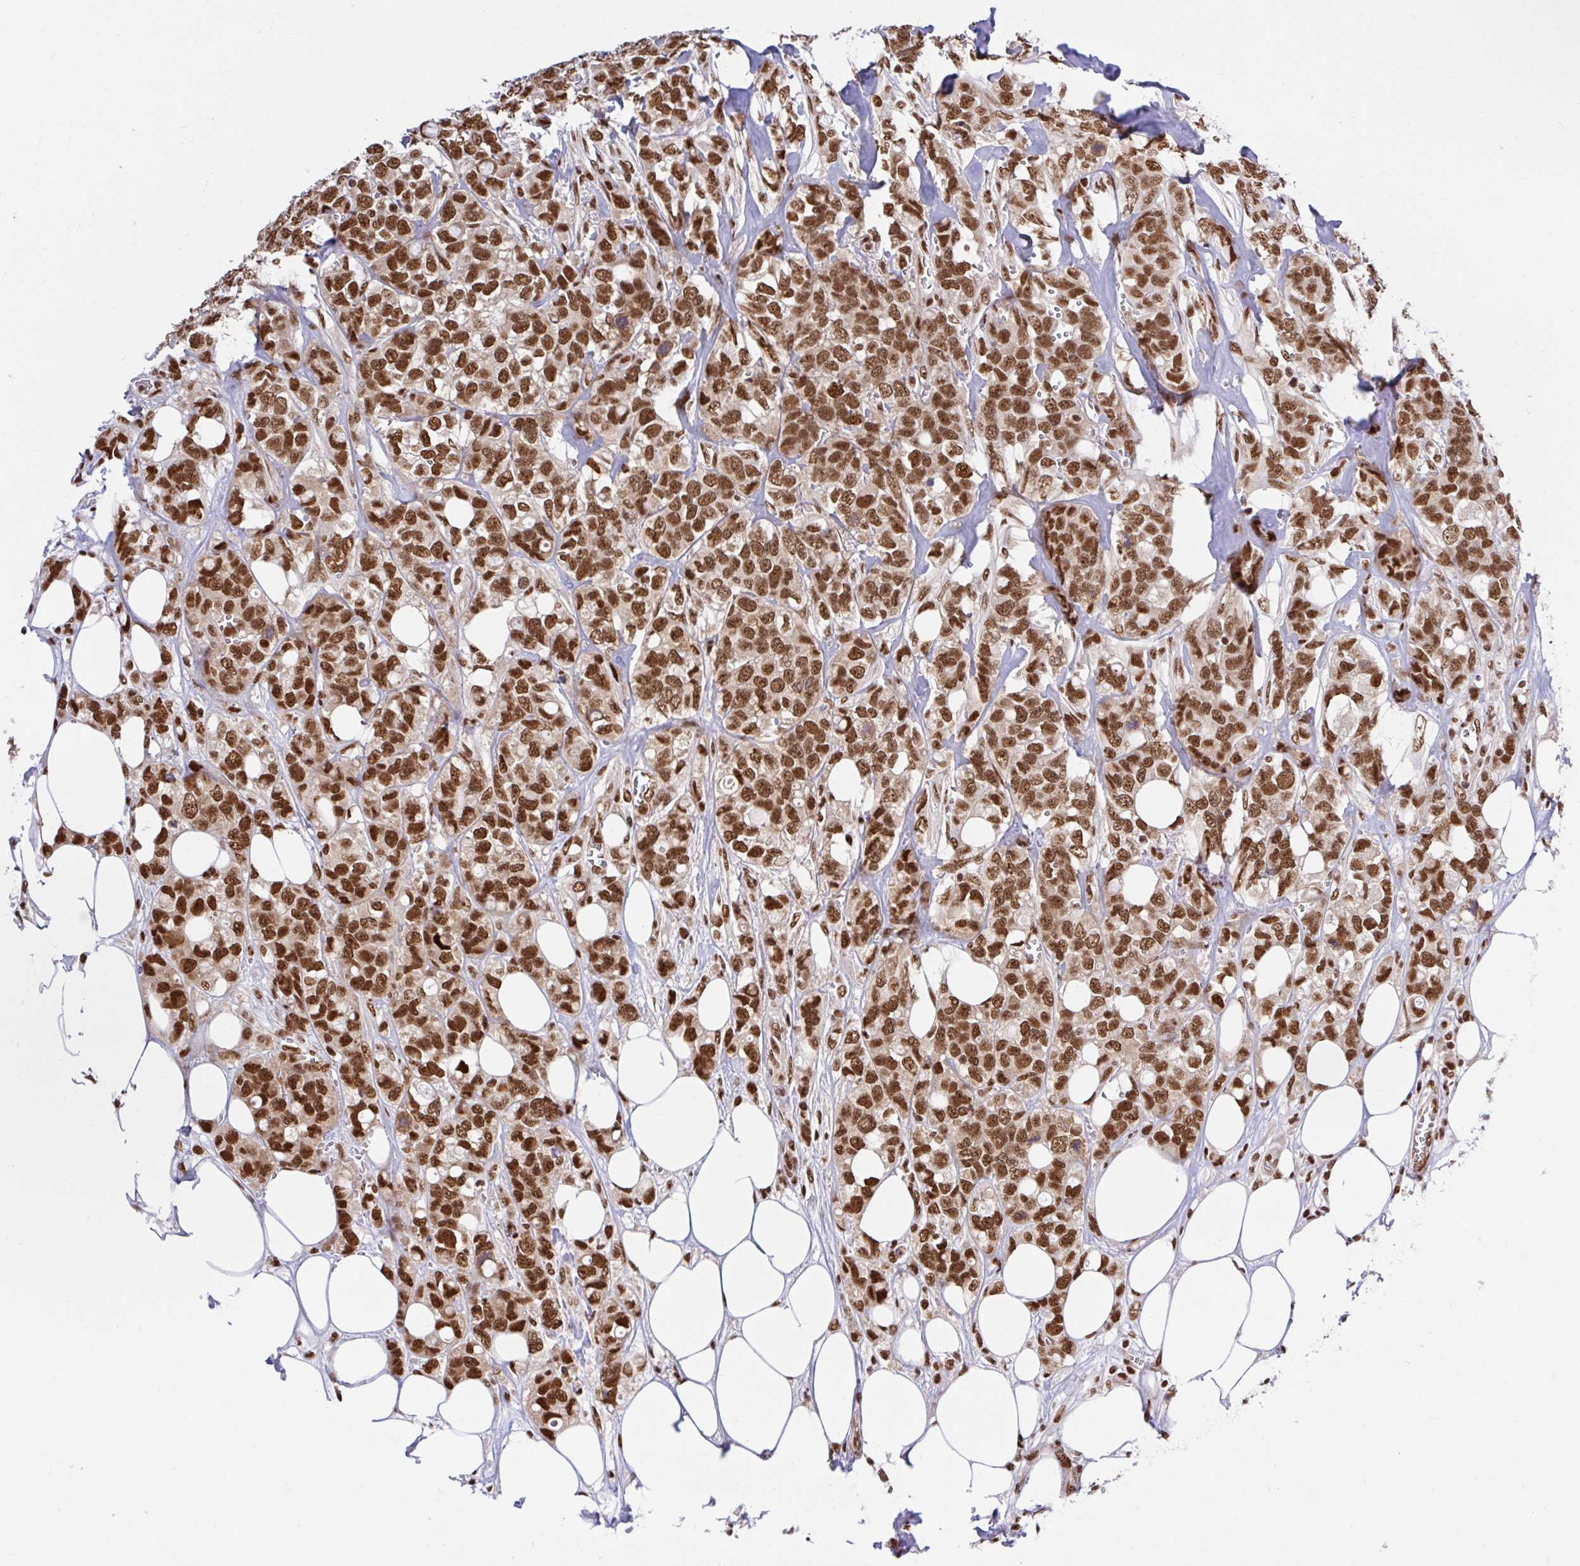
{"staining": {"intensity": "strong", "quantity": ">75%", "location": "nuclear"}, "tissue": "breast cancer", "cell_type": "Tumor cells", "image_type": "cancer", "snomed": [{"axis": "morphology", "description": "Lobular carcinoma"}, {"axis": "topography", "description": "Breast"}], "caption": "Immunohistochemical staining of lobular carcinoma (breast) demonstrates high levels of strong nuclear positivity in approximately >75% of tumor cells.", "gene": "ABCA9", "patient": {"sex": "female", "age": 91}}